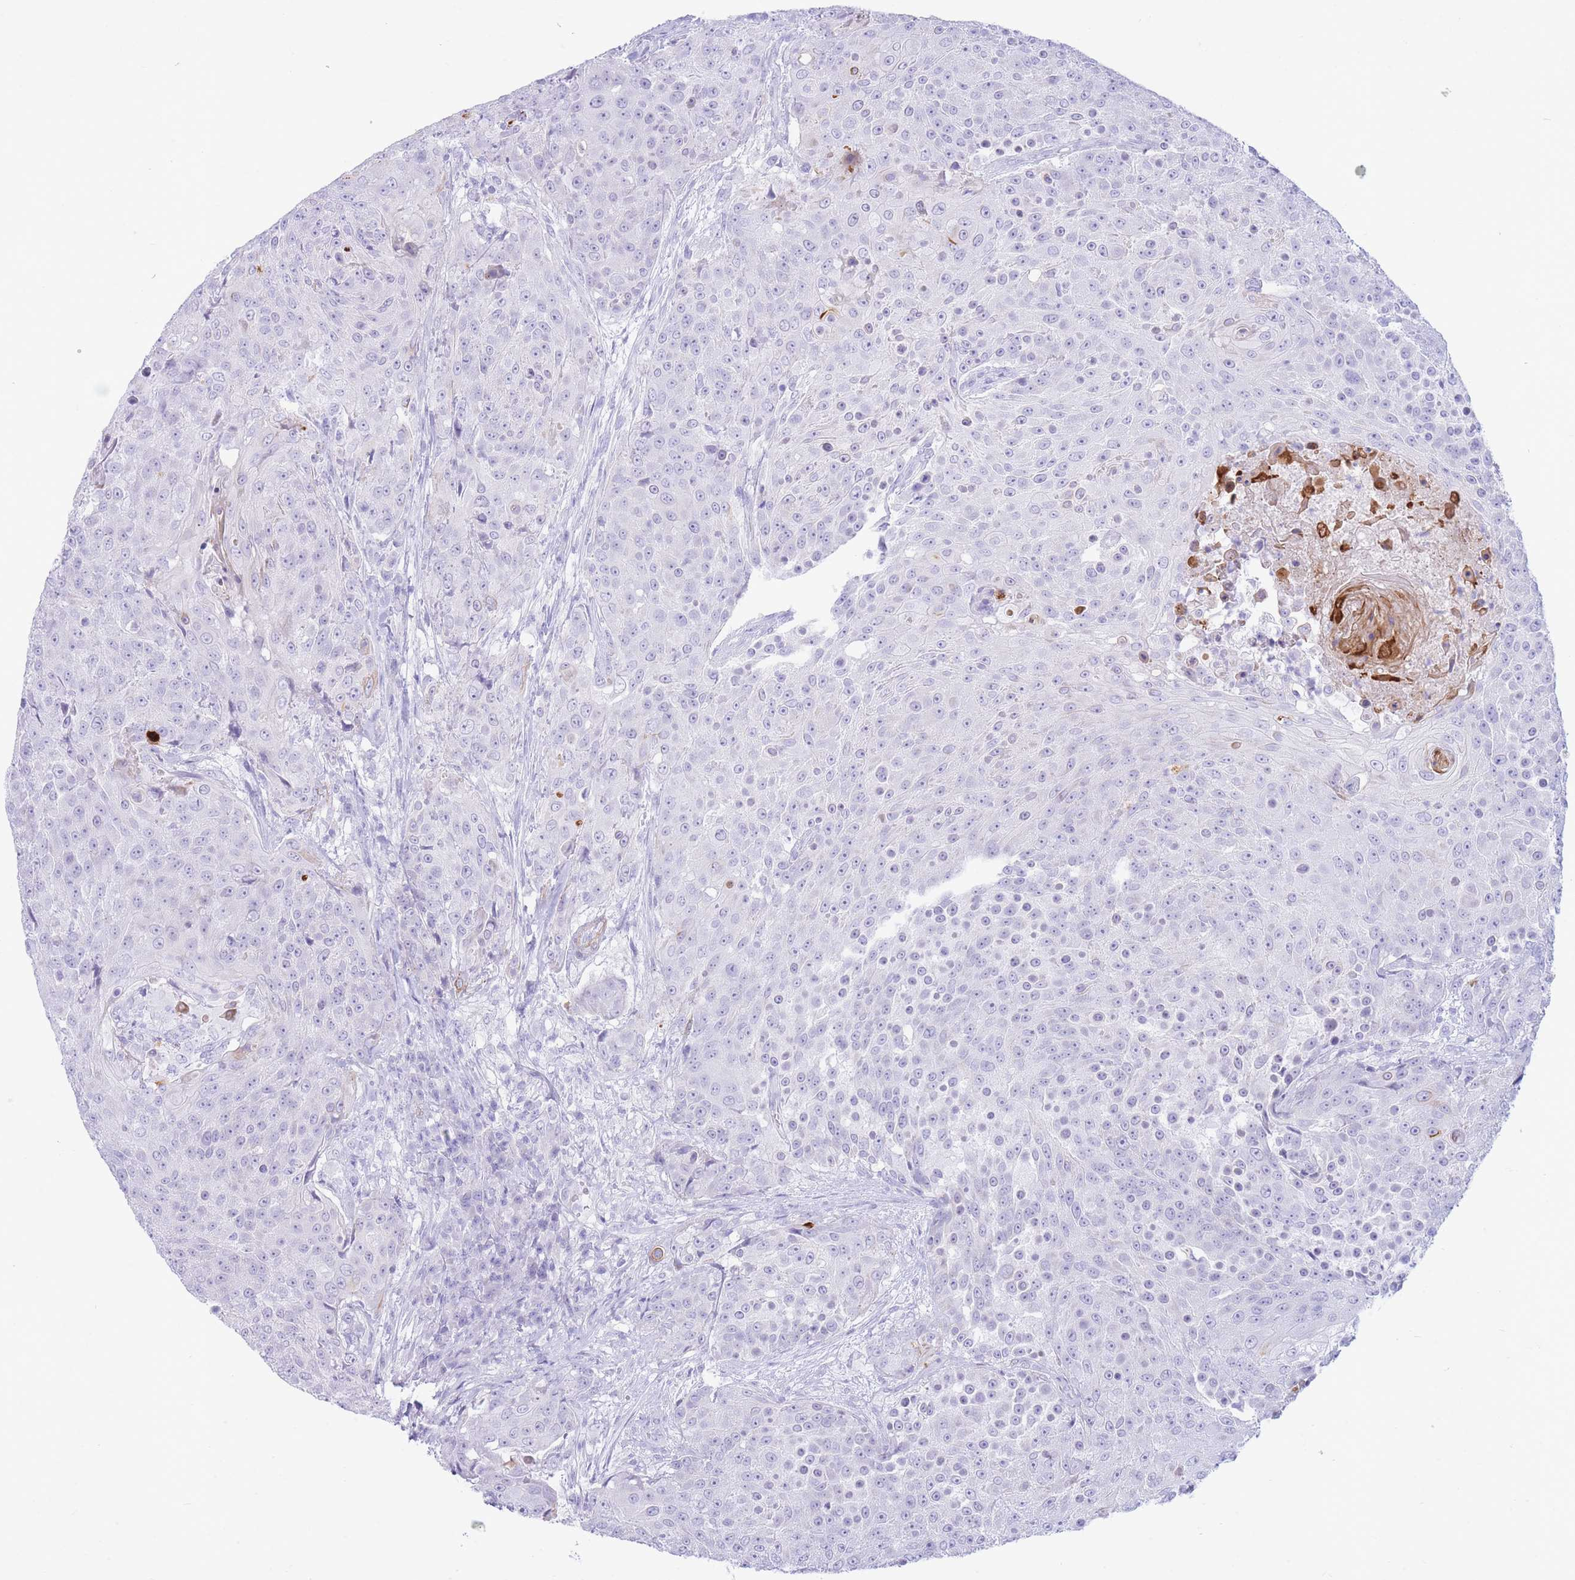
{"staining": {"intensity": "negative", "quantity": "none", "location": "none"}, "tissue": "urothelial cancer", "cell_type": "Tumor cells", "image_type": "cancer", "snomed": [{"axis": "morphology", "description": "Urothelial carcinoma, High grade"}, {"axis": "topography", "description": "Urinary bladder"}], "caption": "This micrograph is of urothelial cancer stained with IHC to label a protein in brown with the nuclei are counter-stained blue. There is no staining in tumor cells.", "gene": "VWA8", "patient": {"sex": "female", "age": 63}}